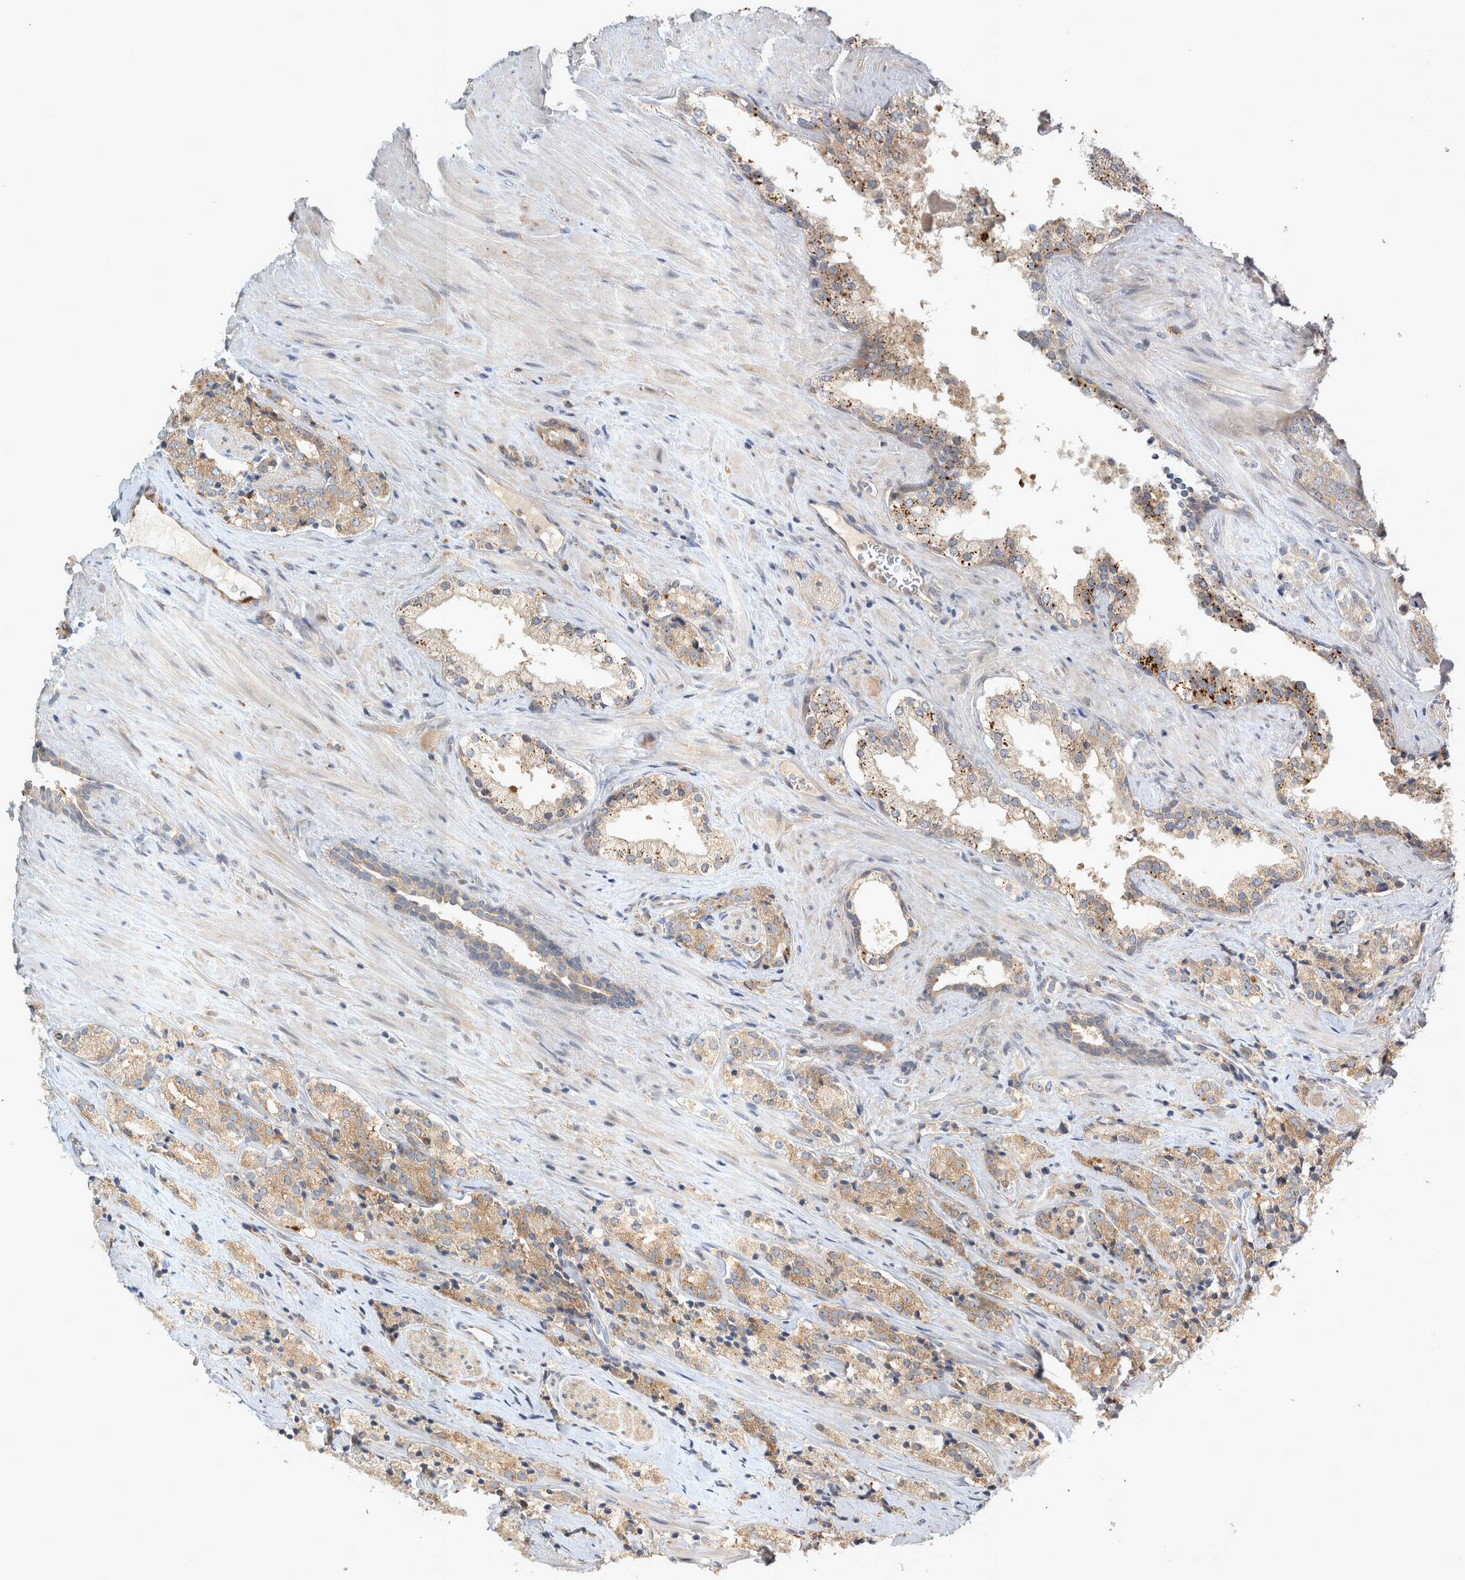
{"staining": {"intensity": "weak", "quantity": ">75%", "location": "cytoplasmic/membranous"}, "tissue": "prostate cancer", "cell_type": "Tumor cells", "image_type": "cancer", "snomed": [{"axis": "morphology", "description": "Adenocarcinoma, High grade"}, {"axis": "topography", "description": "Prostate"}], "caption": "Brown immunohistochemical staining in human prostate cancer demonstrates weak cytoplasmic/membranous expression in about >75% of tumor cells.", "gene": "TRMT61B", "patient": {"sex": "male", "age": 71}}